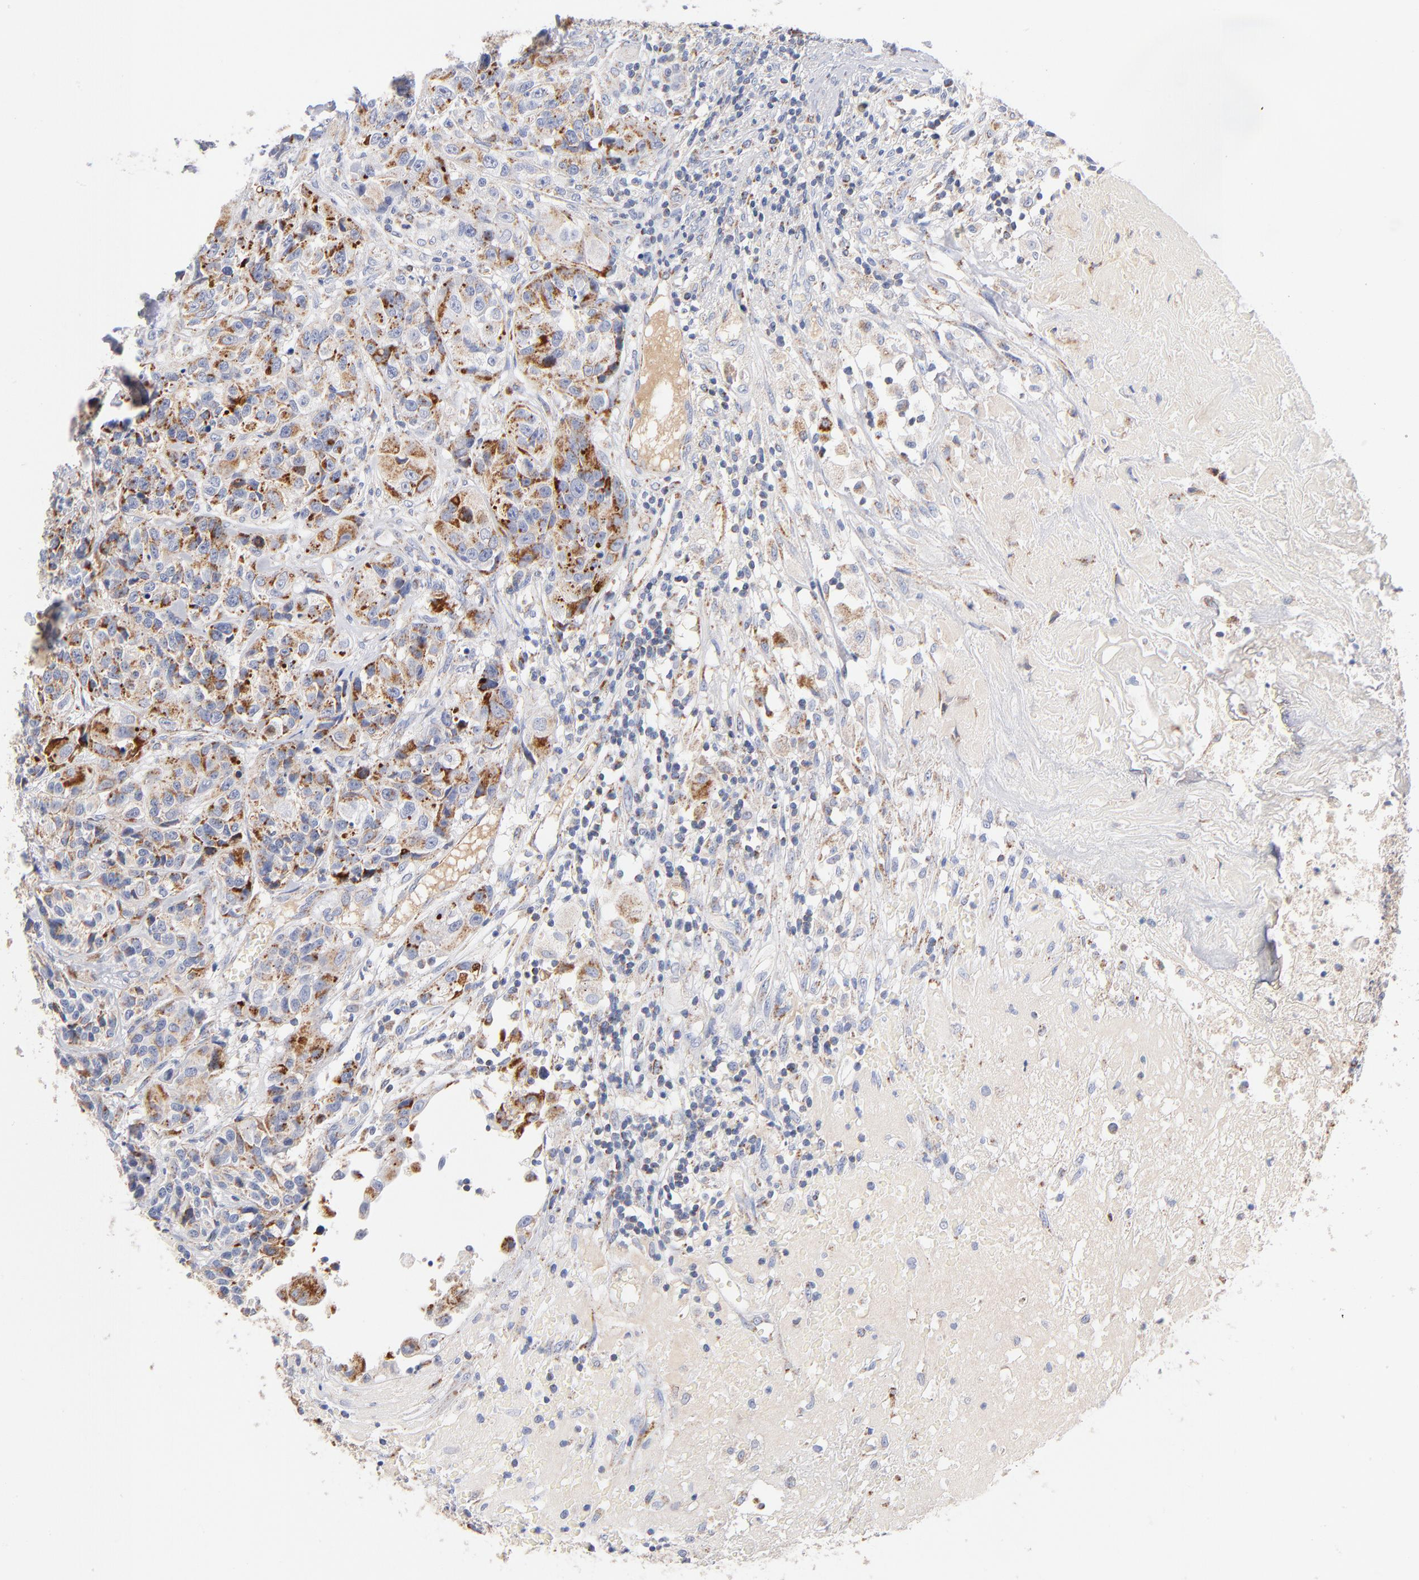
{"staining": {"intensity": "moderate", "quantity": ">75%", "location": "cytoplasmic/membranous"}, "tissue": "urothelial cancer", "cell_type": "Tumor cells", "image_type": "cancer", "snomed": [{"axis": "morphology", "description": "Urothelial carcinoma, High grade"}, {"axis": "topography", "description": "Urinary bladder"}], "caption": "Human high-grade urothelial carcinoma stained for a protein (brown) reveals moderate cytoplasmic/membranous positive staining in about >75% of tumor cells.", "gene": "DLAT", "patient": {"sex": "female", "age": 81}}